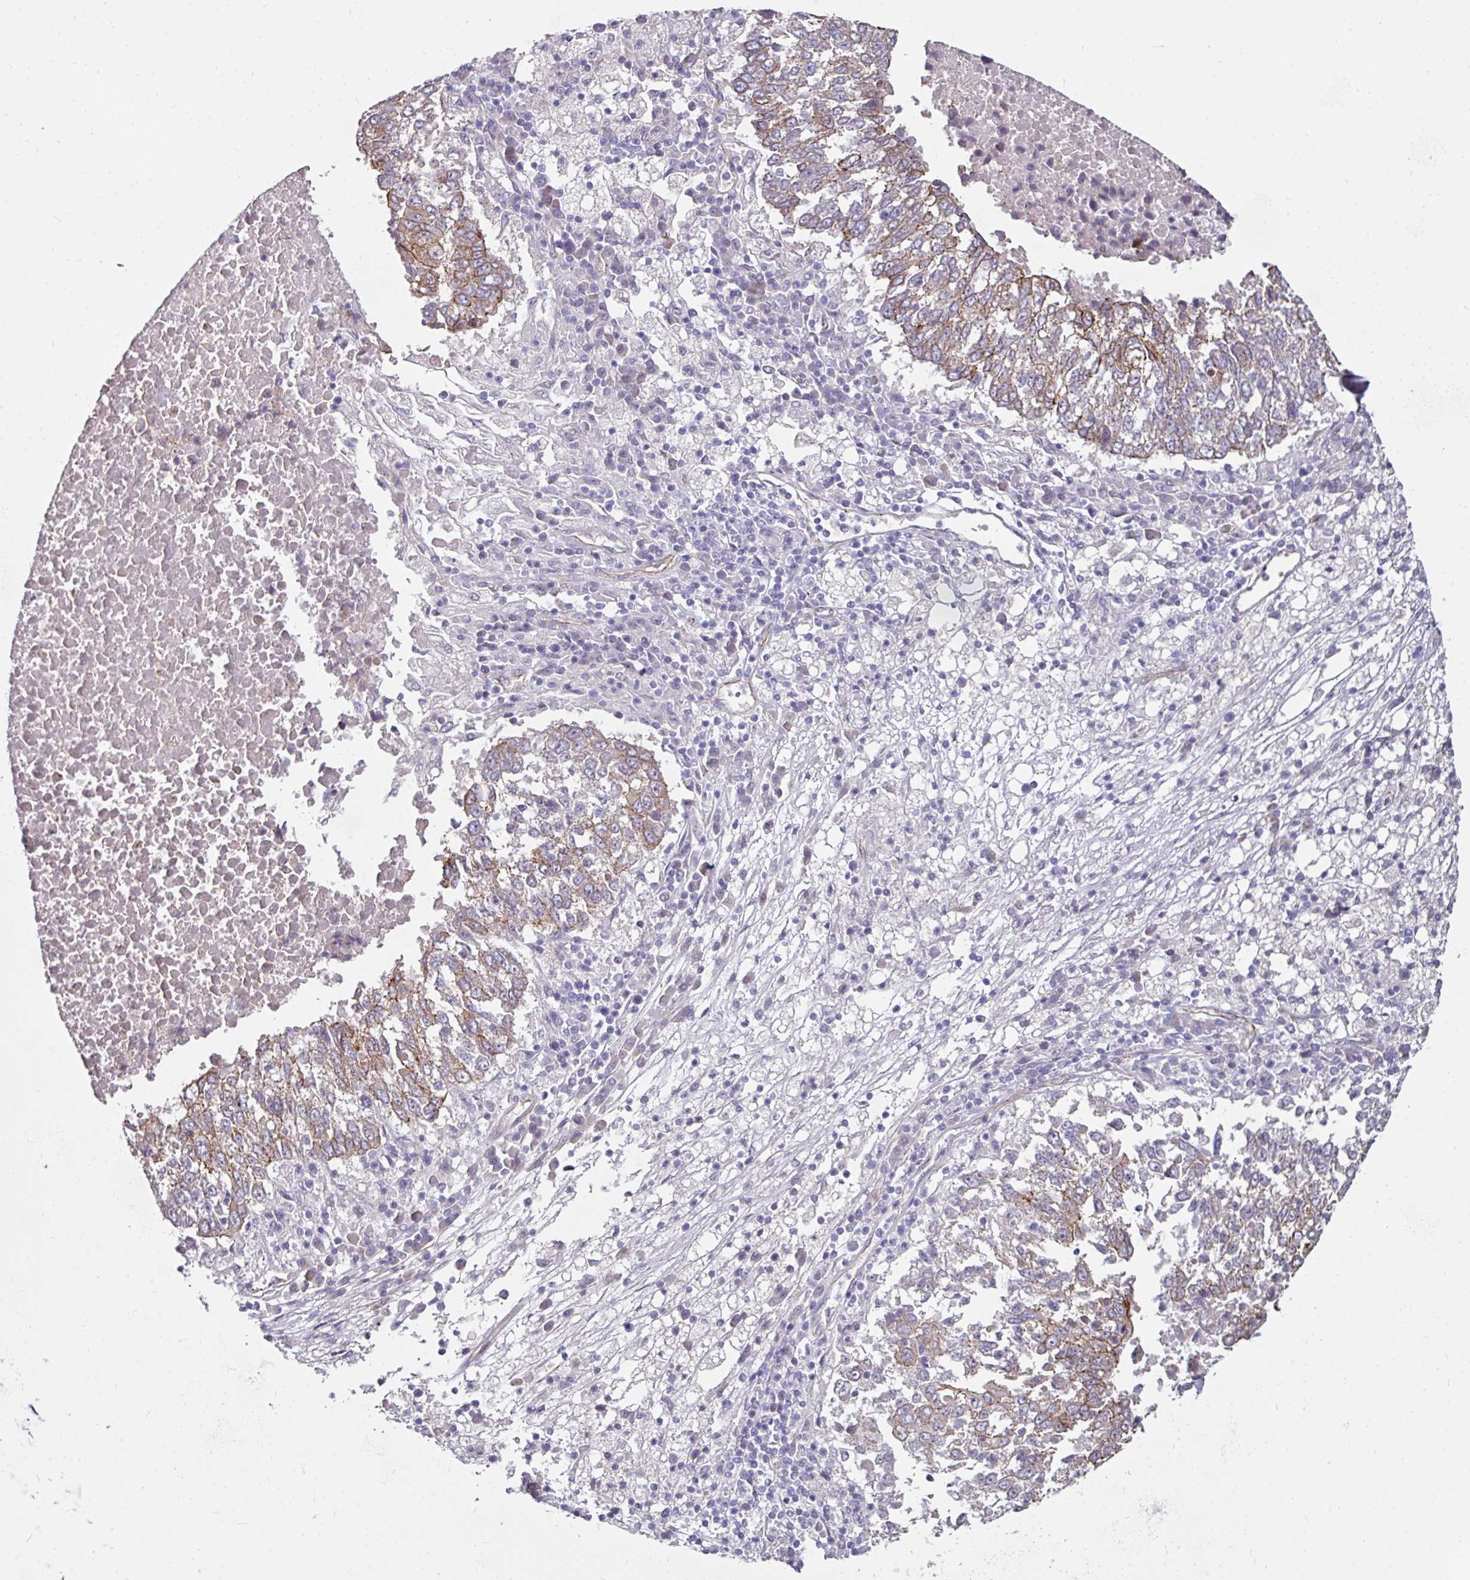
{"staining": {"intensity": "moderate", "quantity": "25%-75%", "location": "cytoplasmic/membranous"}, "tissue": "lung cancer", "cell_type": "Tumor cells", "image_type": "cancer", "snomed": [{"axis": "morphology", "description": "Squamous cell carcinoma, NOS"}, {"axis": "topography", "description": "Lung"}], "caption": "IHC micrograph of human lung cancer (squamous cell carcinoma) stained for a protein (brown), which demonstrates medium levels of moderate cytoplasmic/membranous positivity in approximately 25%-75% of tumor cells.", "gene": "JUP", "patient": {"sex": "male", "age": 73}}